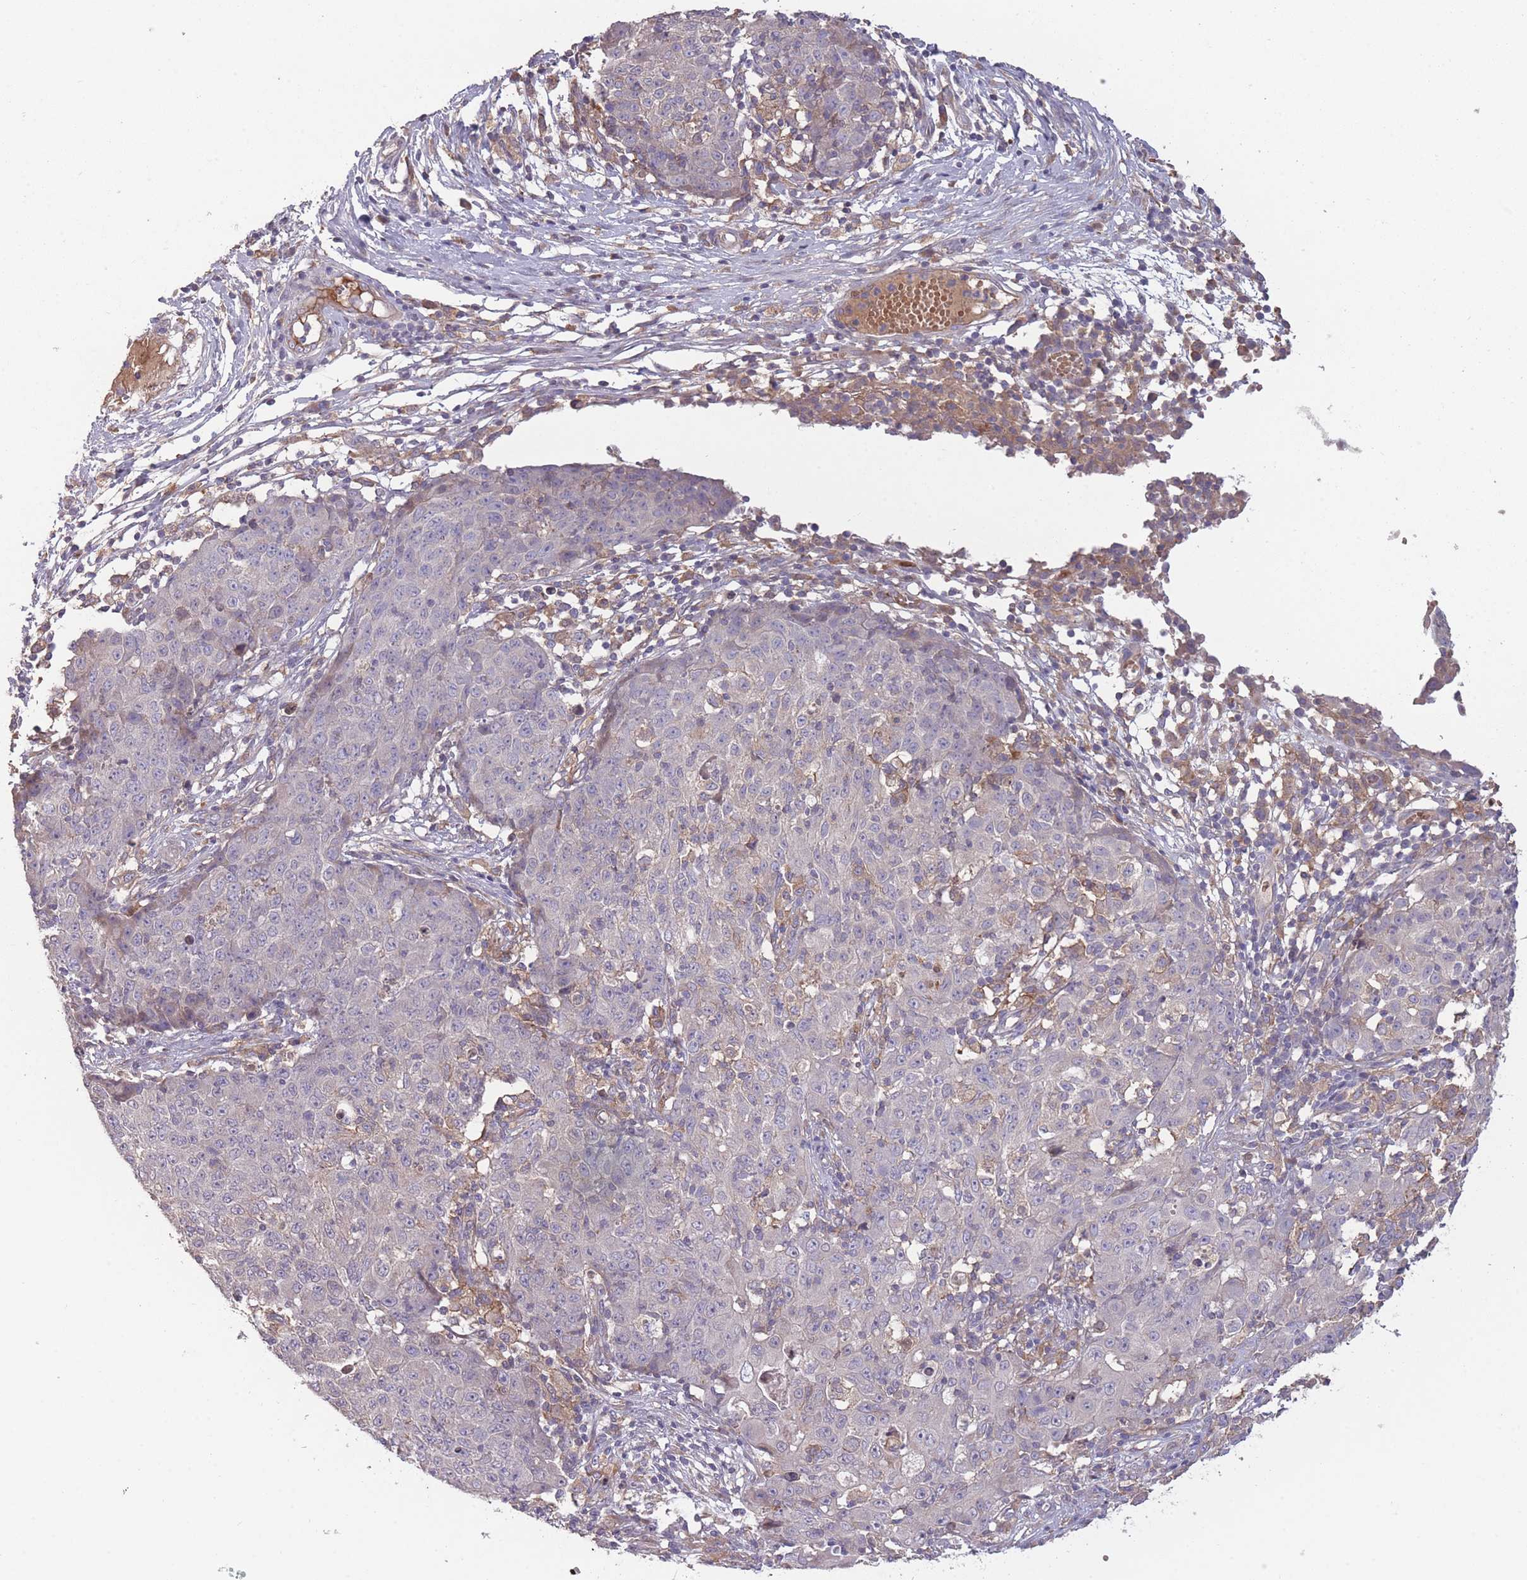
{"staining": {"intensity": "negative", "quantity": "none", "location": "none"}, "tissue": "ovarian cancer", "cell_type": "Tumor cells", "image_type": "cancer", "snomed": [{"axis": "morphology", "description": "Carcinoma, endometroid"}, {"axis": "topography", "description": "Ovary"}], "caption": "DAB (3,3'-diaminobenzidine) immunohistochemical staining of endometroid carcinoma (ovarian) displays no significant expression in tumor cells. (Brightfield microscopy of DAB (3,3'-diaminobenzidine) immunohistochemistry (IHC) at high magnification).", "gene": "OR2V2", "patient": {"sex": "female", "age": 42}}